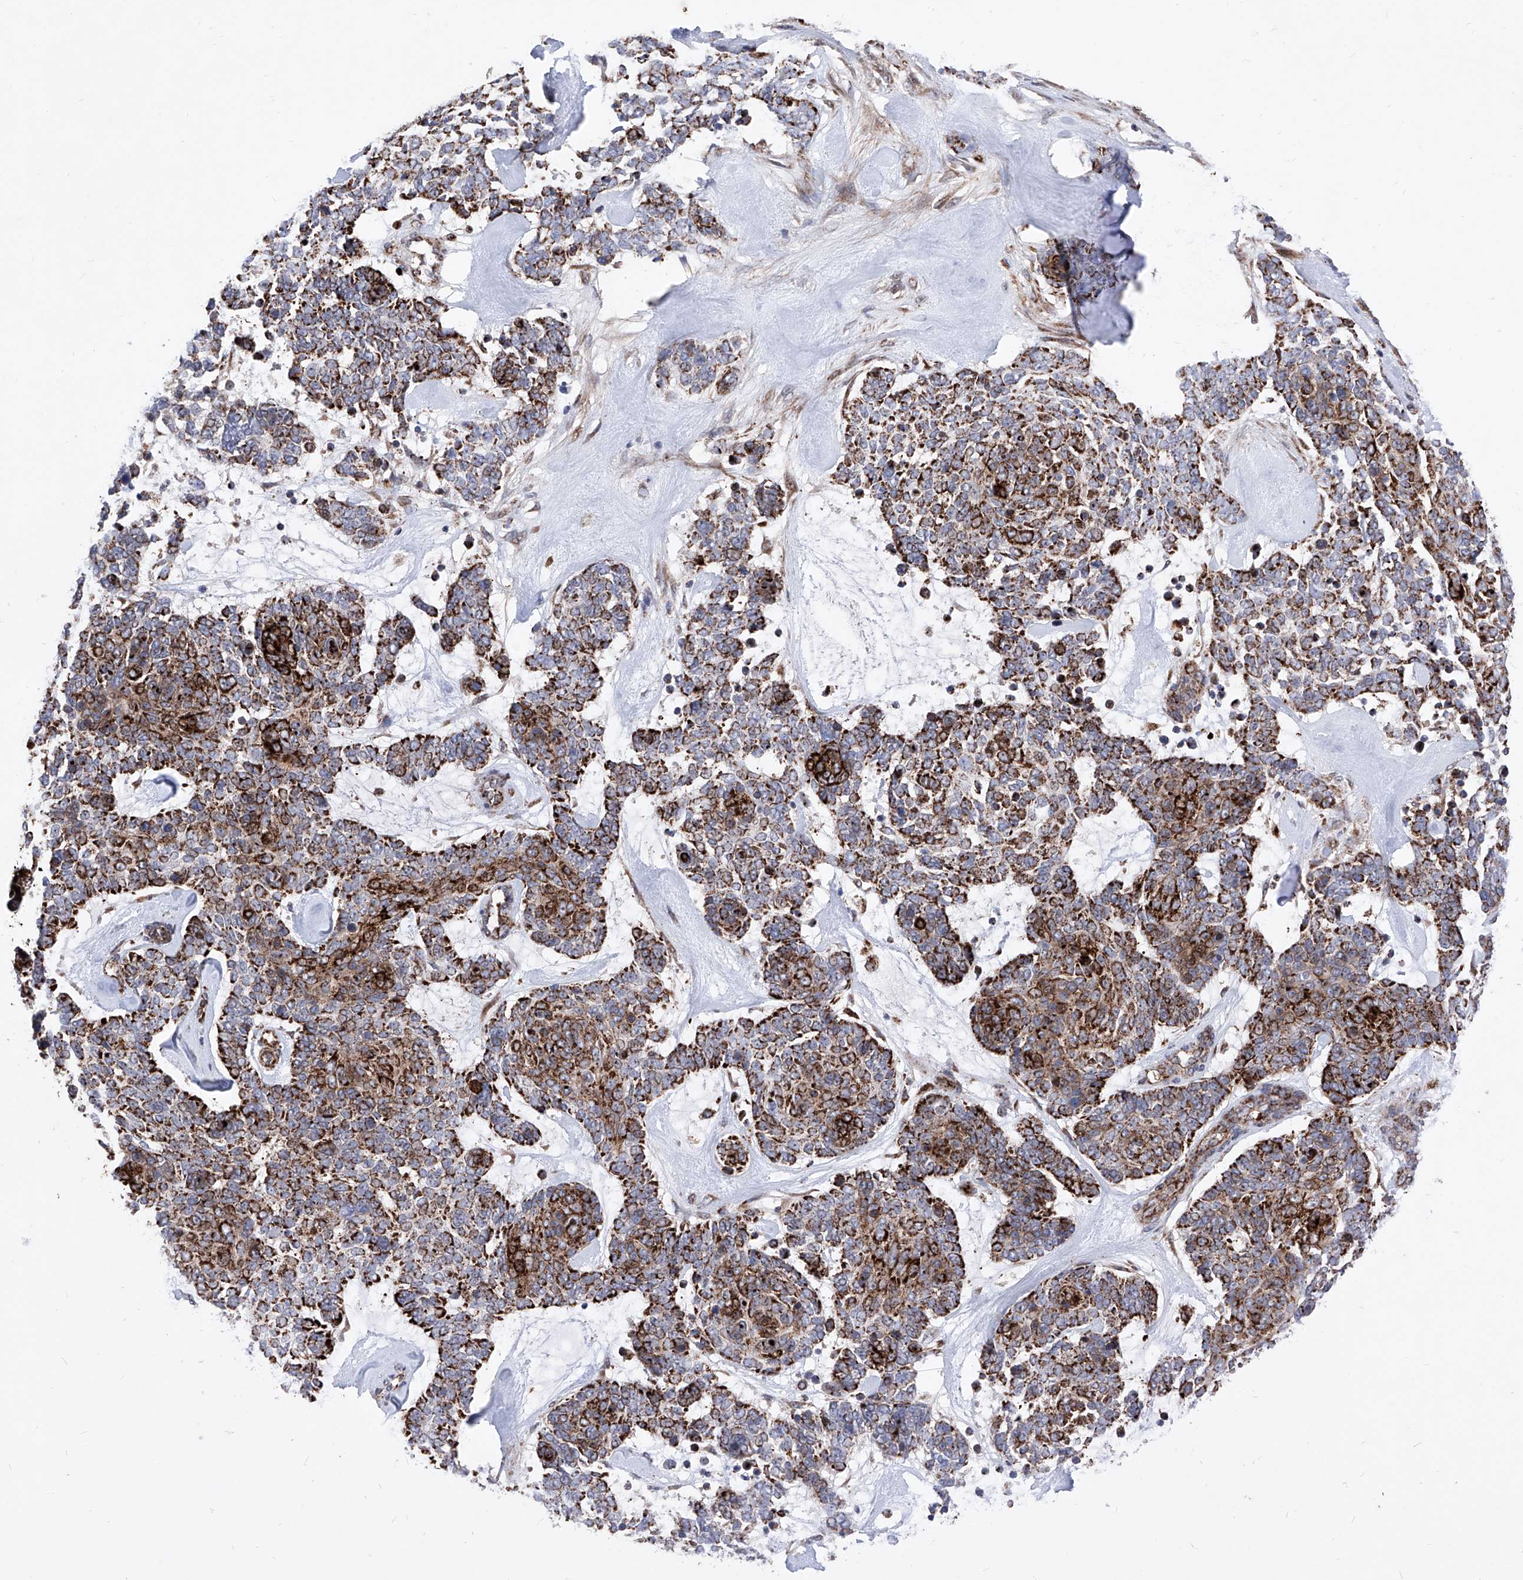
{"staining": {"intensity": "strong", "quantity": ">75%", "location": "cytoplasmic/membranous"}, "tissue": "skin cancer", "cell_type": "Tumor cells", "image_type": "cancer", "snomed": [{"axis": "morphology", "description": "Basal cell carcinoma"}, {"axis": "topography", "description": "Skin"}], "caption": "Tumor cells demonstrate high levels of strong cytoplasmic/membranous staining in approximately >75% of cells in skin cancer (basal cell carcinoma). (Stains: DAB in brown, nuclei in blue, Microscopy: brightfield microscopy at high magnification).", "gene": "SEMA6A", "patient": {"sex": "female", "age": 81}}